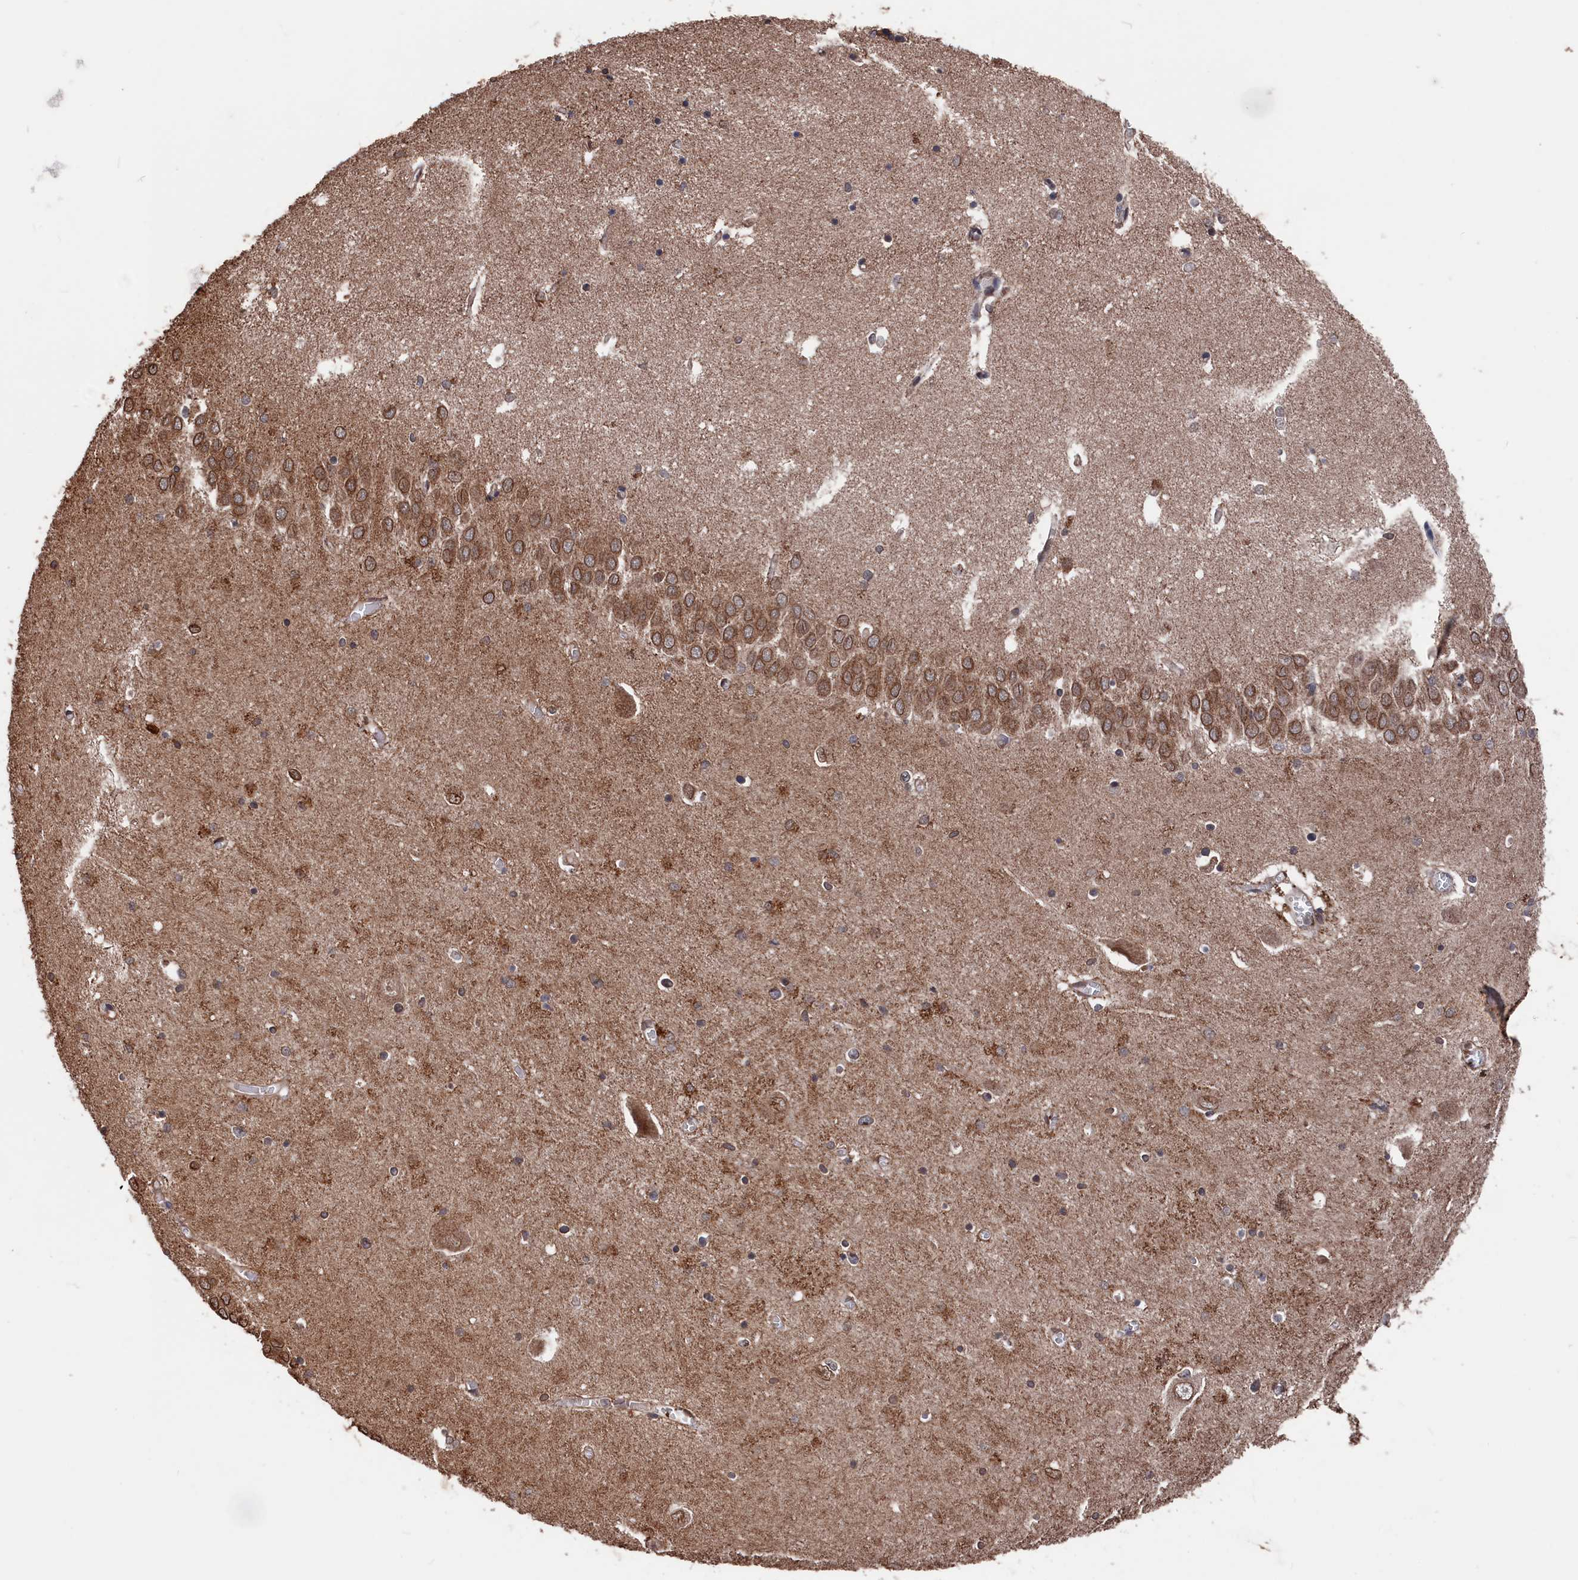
{"staining": {"intensity": "weak", "quantity": "25%-75%", "location": "cytoplasmic/membranous"}, "tissue": "hippocampus", "cell_type": "Glial cells", "image_type": "normal", "snomed": [{"axis": "morphology", "description": "Normal tissue, NOS"}, {"axis": "topography", "description": "Hippocampus"}], "caption": "Brown immunohistochemical staining in normal hippocampus exhibits weak cytoplasmic/membranous staining in about 25%-75% of glial cells.", "gene": "PDE12", "patient": {"sex": "male", "age": 70}}